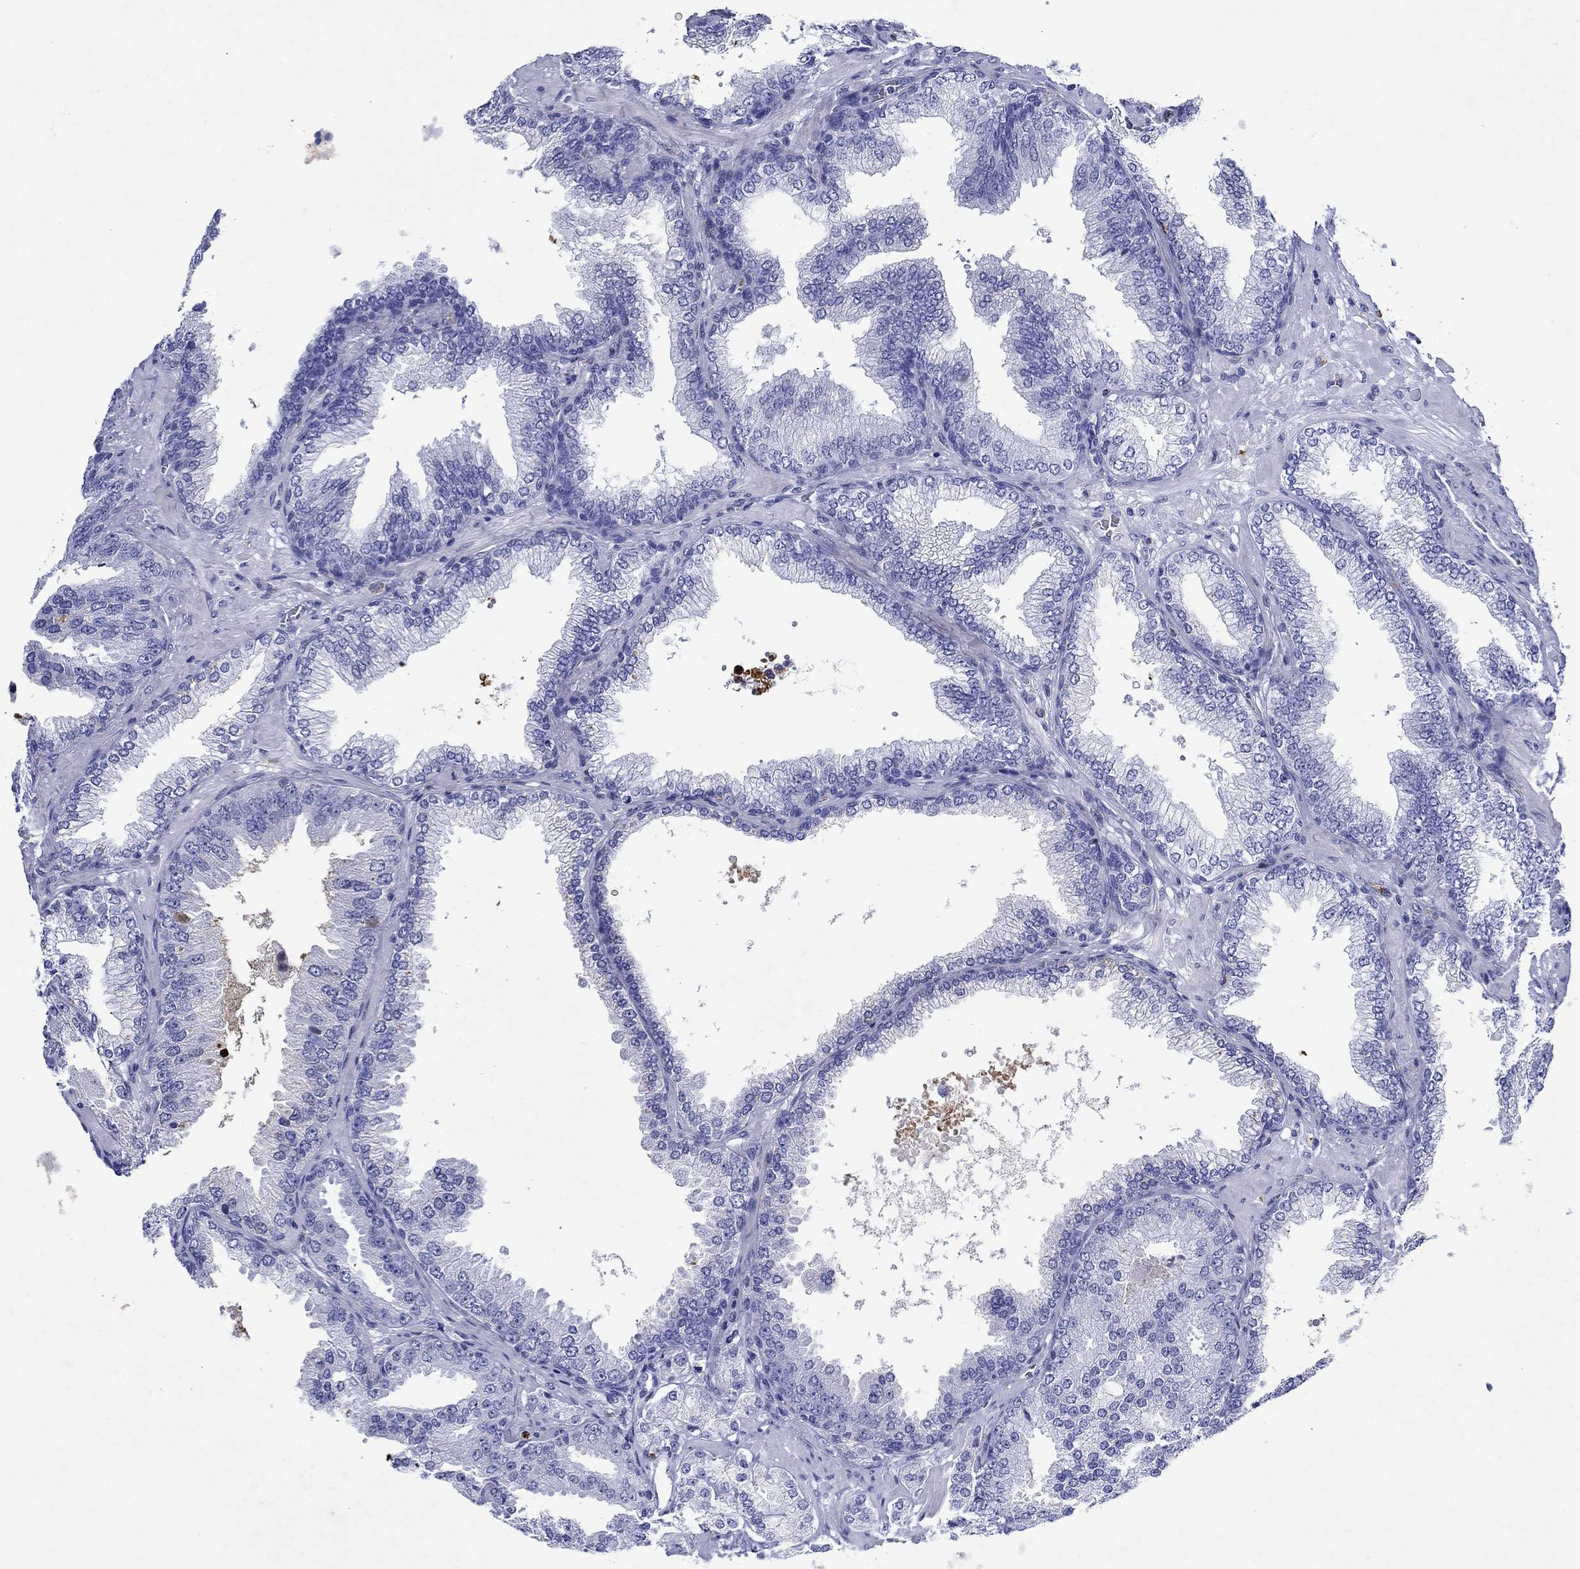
{"staining": {"intensity": "negative", "quantity": "none", "location": "none"}, "tissue": "prostate cancer", "cell_type": "Tumor cells", "image_type": "cancer", "snomed": [{"axis": "morphology", "description": "Adenocarcinoma, Low grade"}, {"axis": "topography", "description": "Prostate"}], "caption": "Immunohistochemistry (IHC) of prostate cancer reveals no positivity in tumor cells.", "gene": "EPX", "patient": {"sex": "male", "age": 68}}